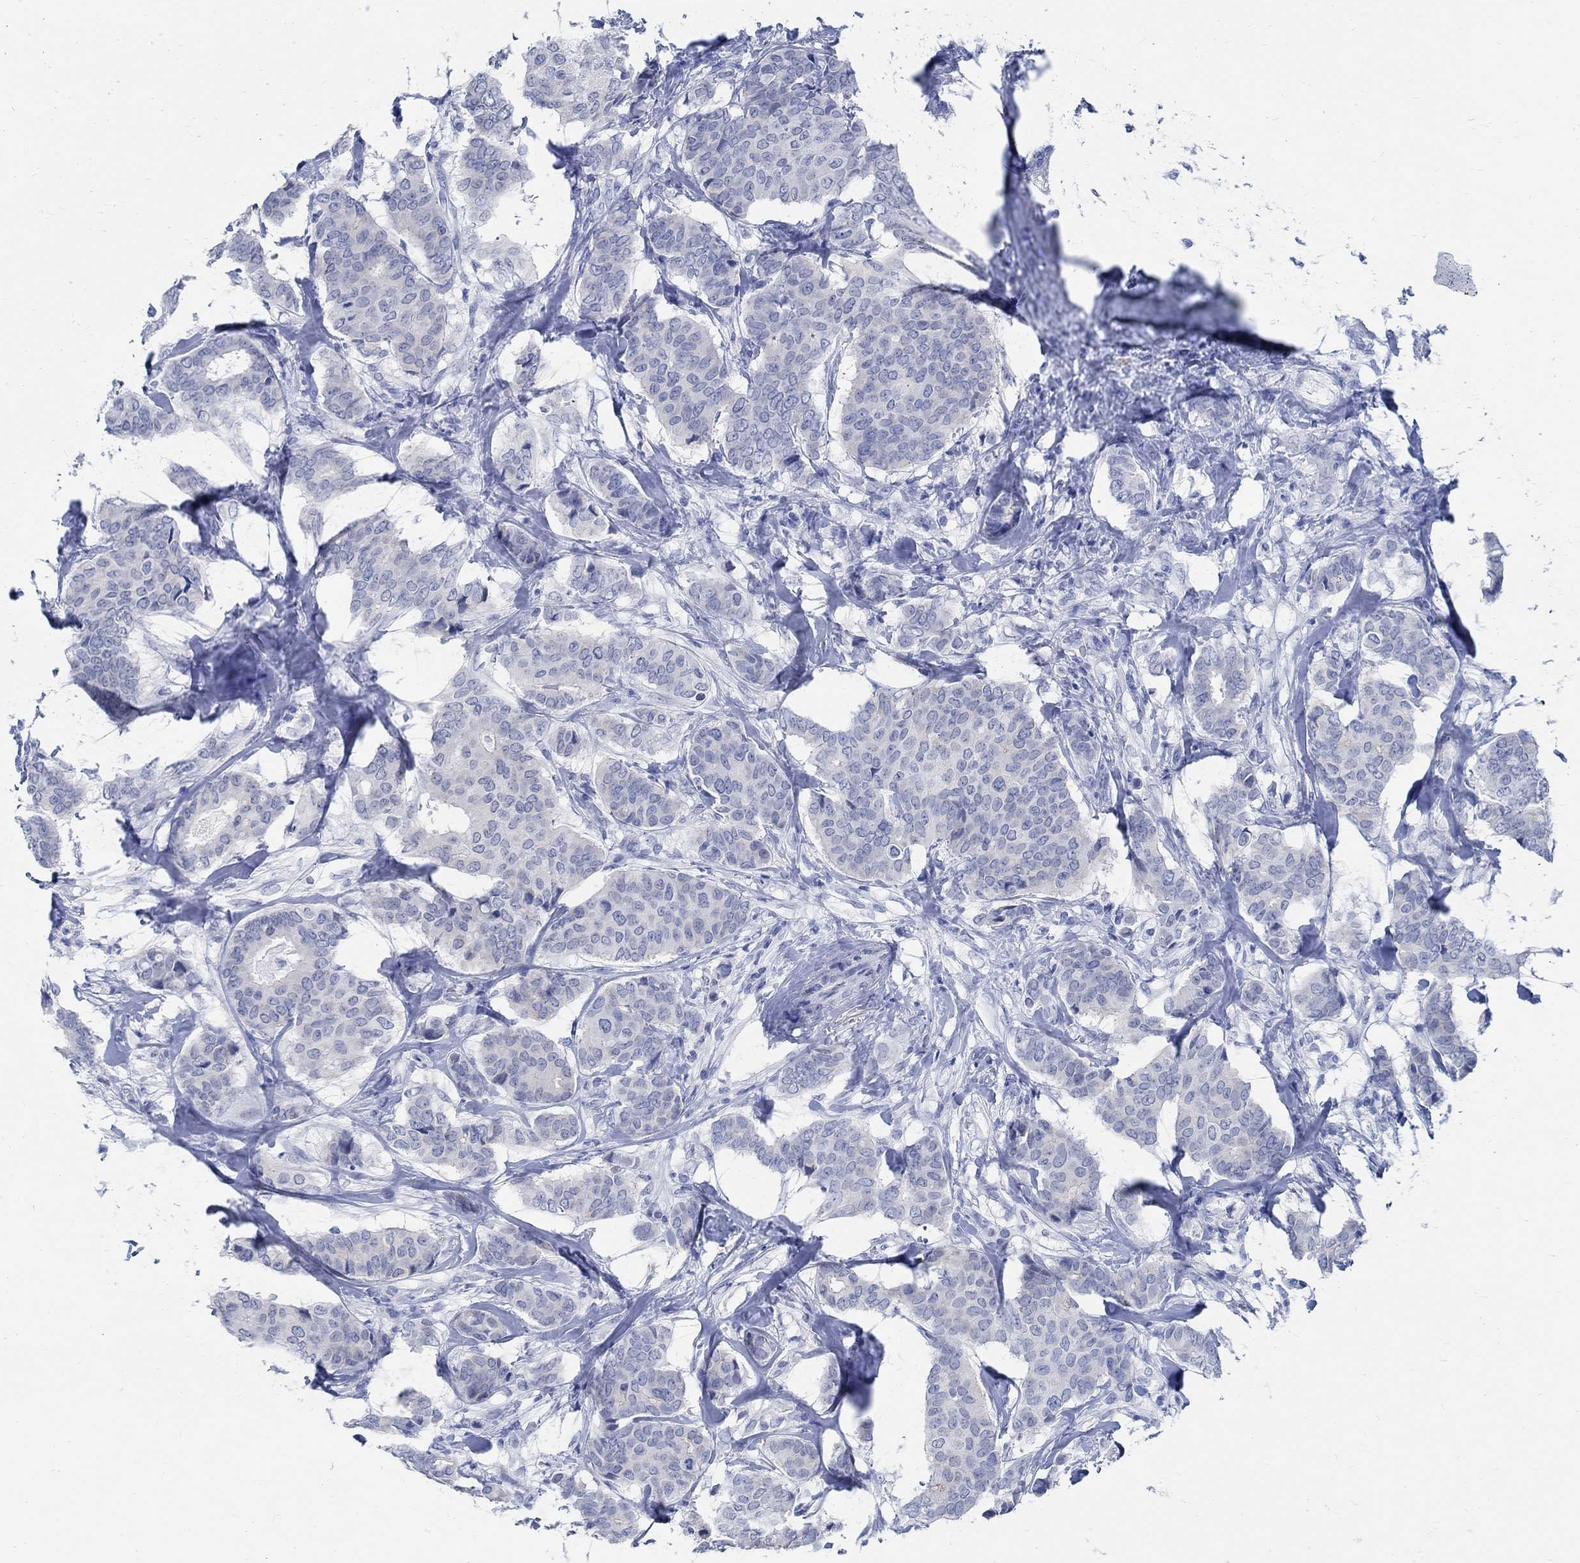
{"staining": {"intensity": "negative", "quantity": "none", "location": "none"}, "tissue": "breast cancer", "cell_type": "Tumor cells", "image_type": "cancer", "snomed": [{"axis": "morphology", "description": "Duct carcinoma"}, {"axis": "topography", "description": "Breast"}], "caption": "Intraductal carcinoma (breast) was stained to show a protein in brown. There is no significant staining in tumor cells.", "gene": "CAMK2N1", "patient": {"sex": "female", "age": 75}}